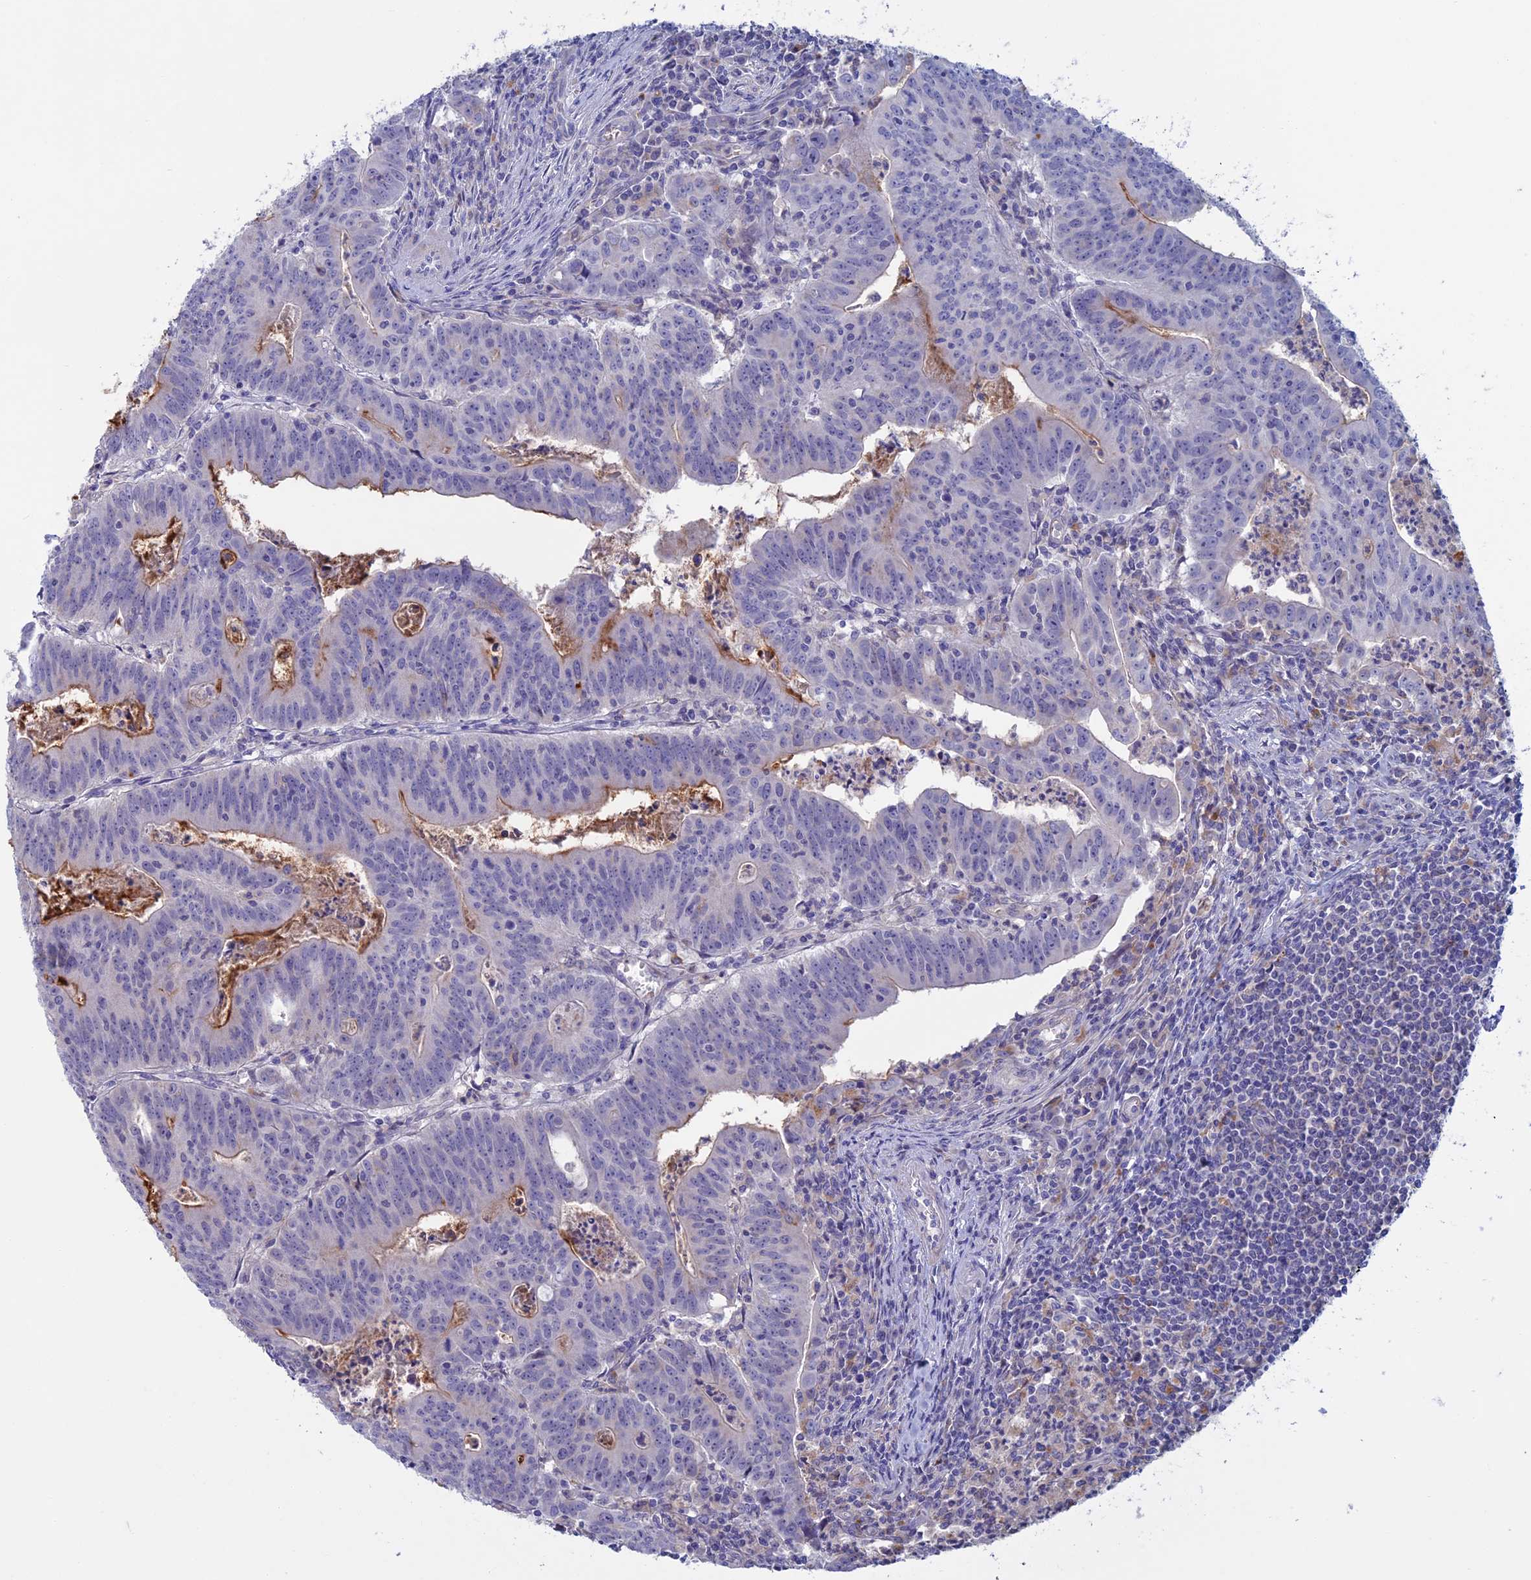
{"staining": {"intensity": "moderate", "quantity": "<25%", "location": "cytoplasmic/membranous"}, "tissue": "colorectal cancer", "cell_type": "Tumor cells", "image_type": "cancer", "snomed": [{"axis": "morphology", "description": "Adenocarcinoma, NOS"}, {"axis": "topography", "description": "Rectum"}], "caption": "Protein expression analysis of colorectal cancer shows moderate cytoplasmic/membranous staining in about <25% of tumor cells.", "gene": "SLC2A6", "patient": {"sex": "male", "age": 69}}